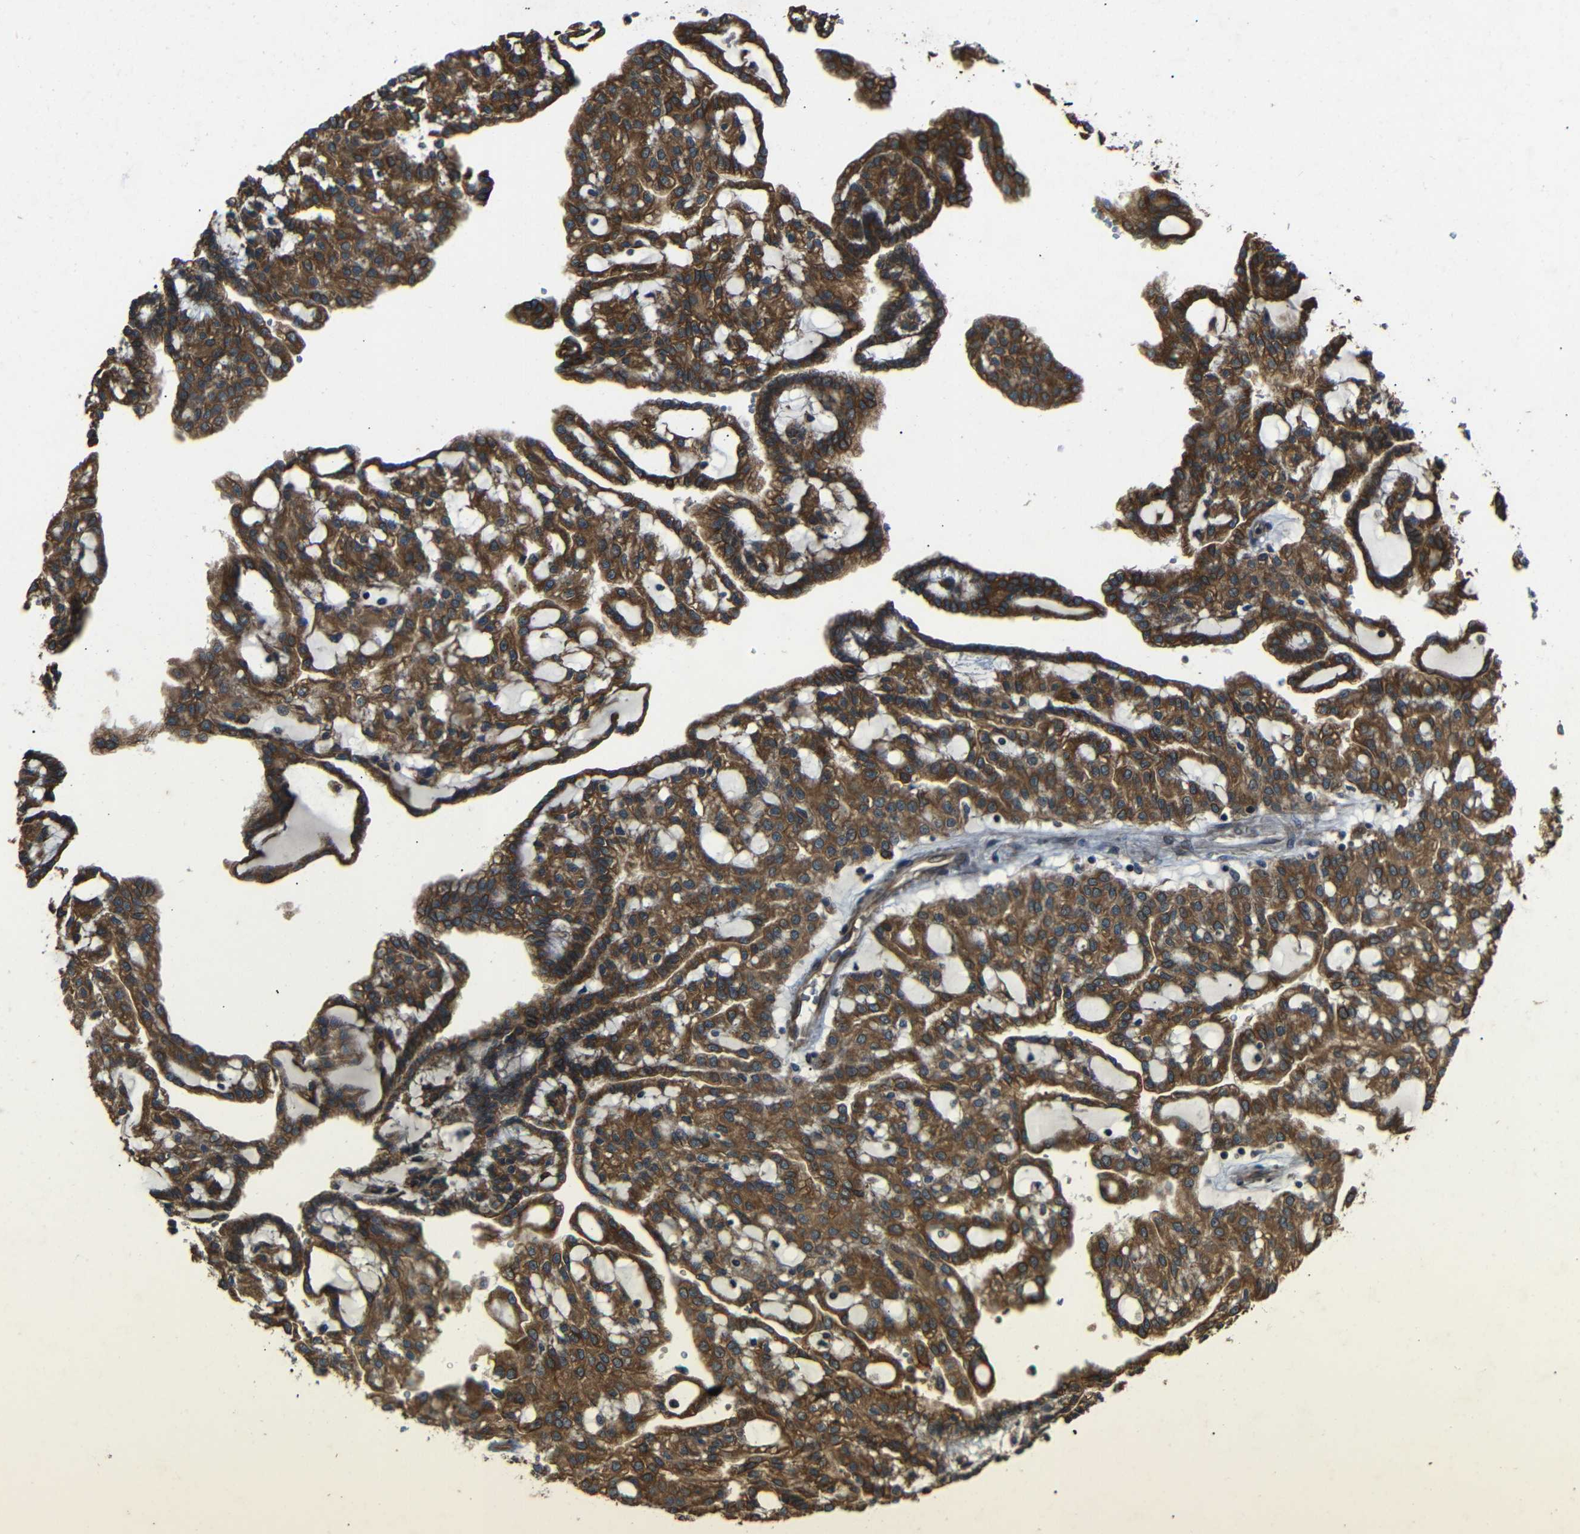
{"staining": {"intensity": "strong", "quantity": ">75%", "location": "cytoplasmic/membranous"}, "tissue": "renal cancer", "cell_type": "Tumor cells", "image_type": "cancer", "snomed": [{"axis": "morphology", "description": "Adenocarcinoma, NOS"}, {"axis": "topography", "description": "Kidney"}], "caption": "An immunohistochemistry photomicrograph of tumor tissue is shown. Protein staining in brown highlights strong cytoplasmic/membranous positivity in adenocarcinoma (renal) within tumor cells.", "gene": "TRPC1", "patient": {"sex": "male", "age": 63}}